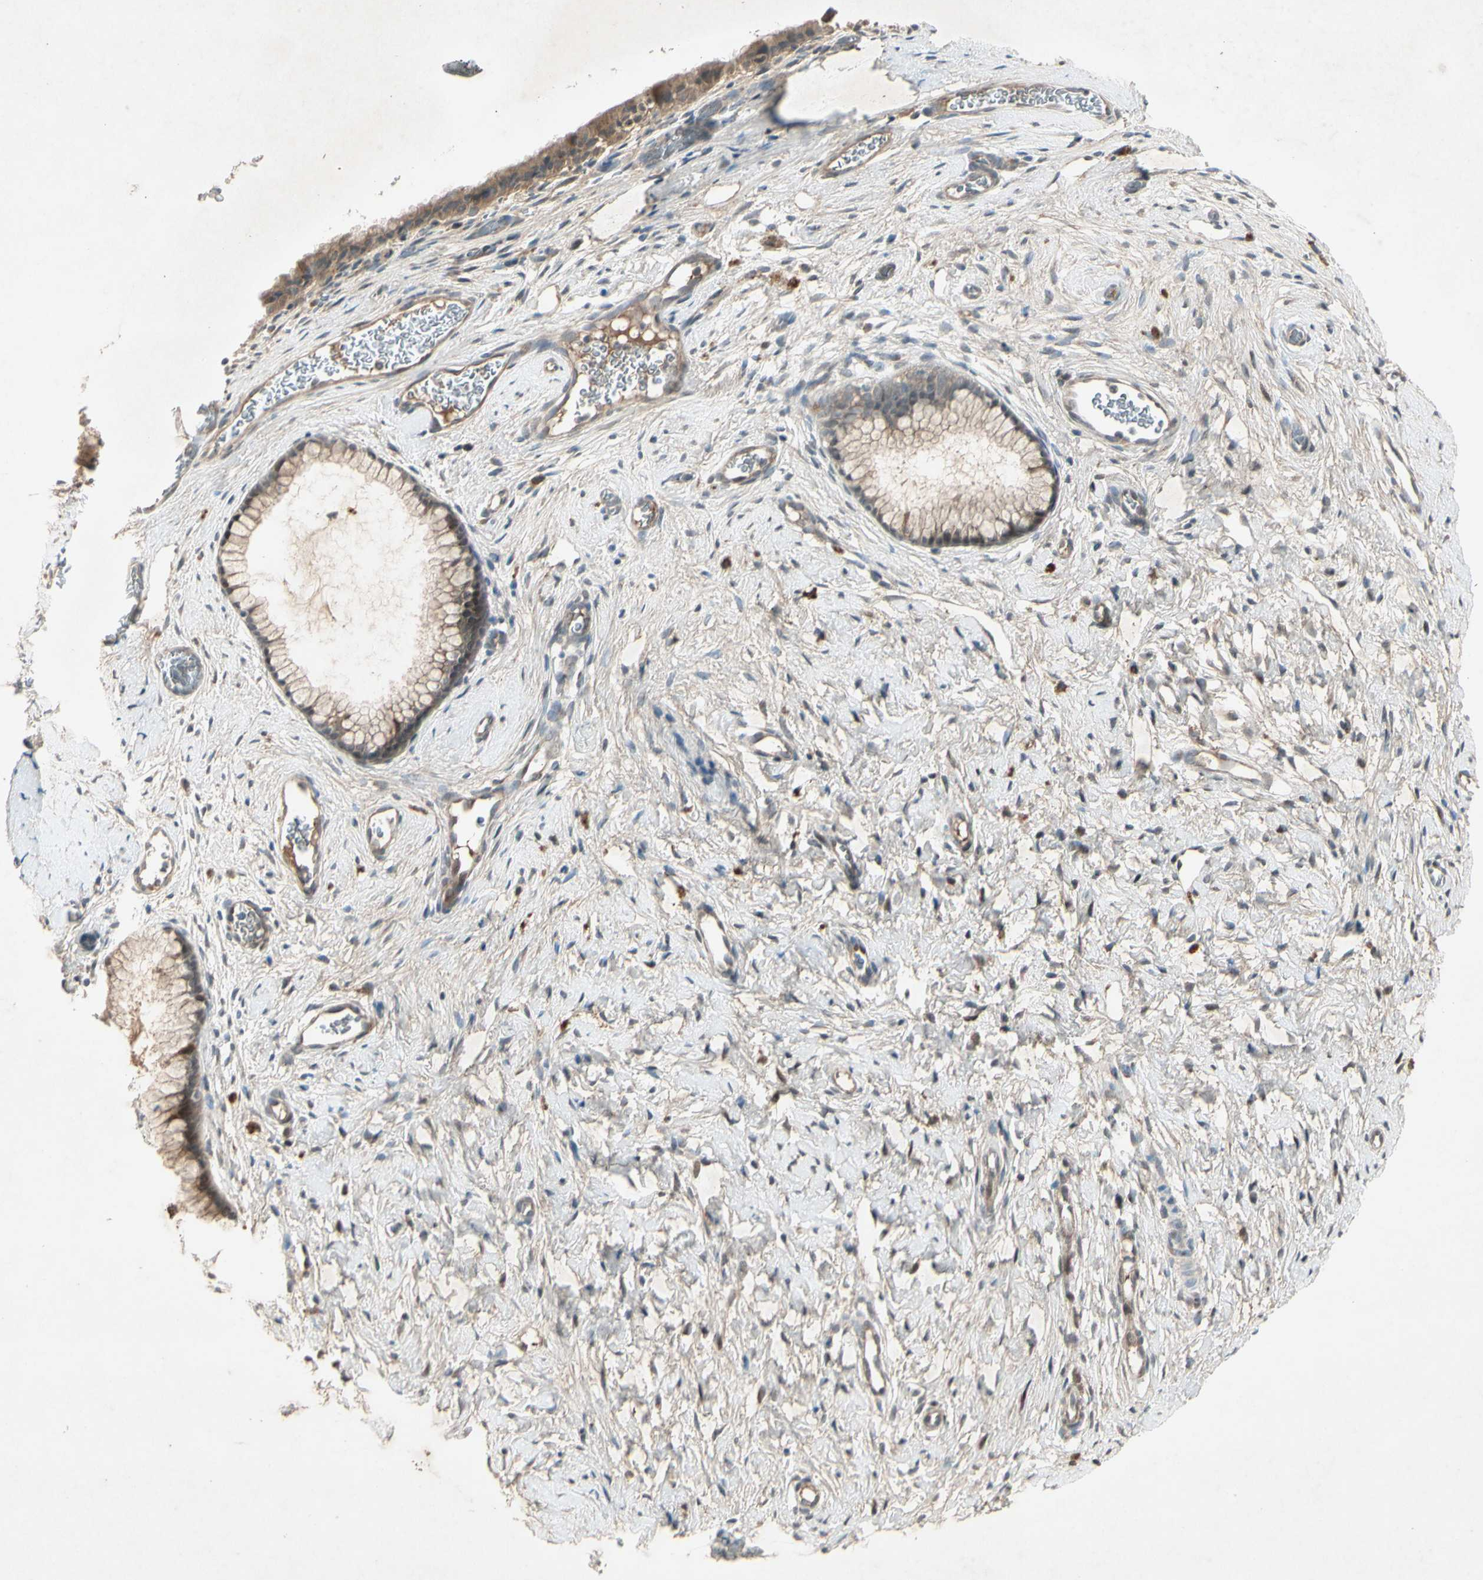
{"staining": {"intensity": "moderate", "quantity": ">75%", "location": "cytoplasmic/membranous"}, "tissue": "cervix", "cell_type": "Glandular cells", "image_type": "normal", "snomed": [{"axis": "morphology", "description": "Normal tissue, NOS"}, {"axis": "topography", "description": "Cervix"}], "caption": "This is a histology image of immunohistochemistry staining of unremarkable cervix, which shows moderate staining in the cytoplasmic/membranous of glandular cells.", "gene": "FHDC1", "patient": {"sex": "female", "age": 65}}